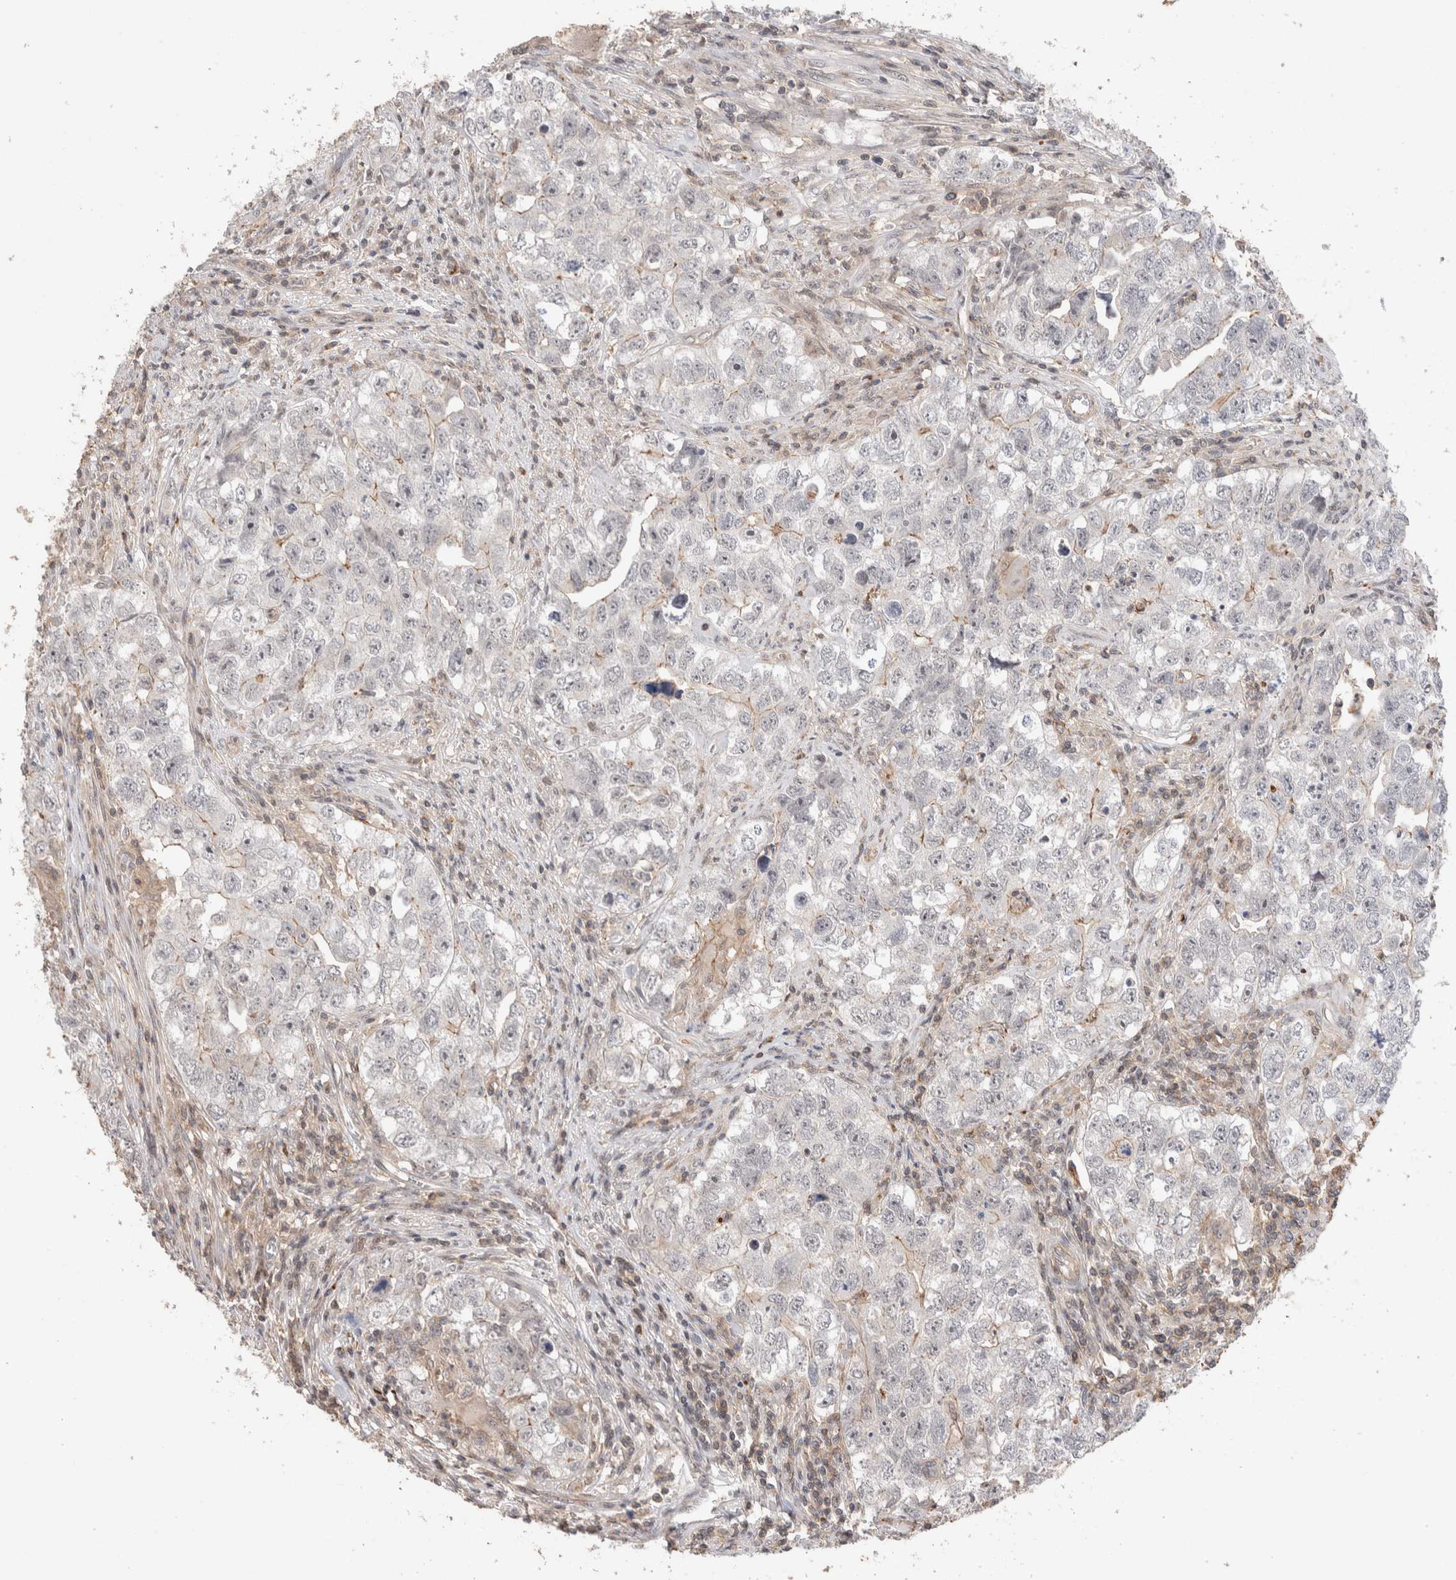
{"staining": {"intensity": "moderate", "quantity": "<25%", "location": "cytoplasmic/membranous"}, "tissue": "testis cancer", "cell_type": "Tumor cells", "image_type": "cancer", "snomed": [{"axis": "morphology", "description": "Seminoma, NOS"}, {"axis": "morphology", "description": "Carcinoma, Embryonal, NOS"}, {"axis": "topography", "description": "Testis"}], "caption": "Protein staining displays moderate cytoplasmic/membranous expression in about <25% of tumor cells in testis cancer (embryonal carcinoma).", "gene": "ZNF704", "patient": {"sex": "male", "age": 43}}